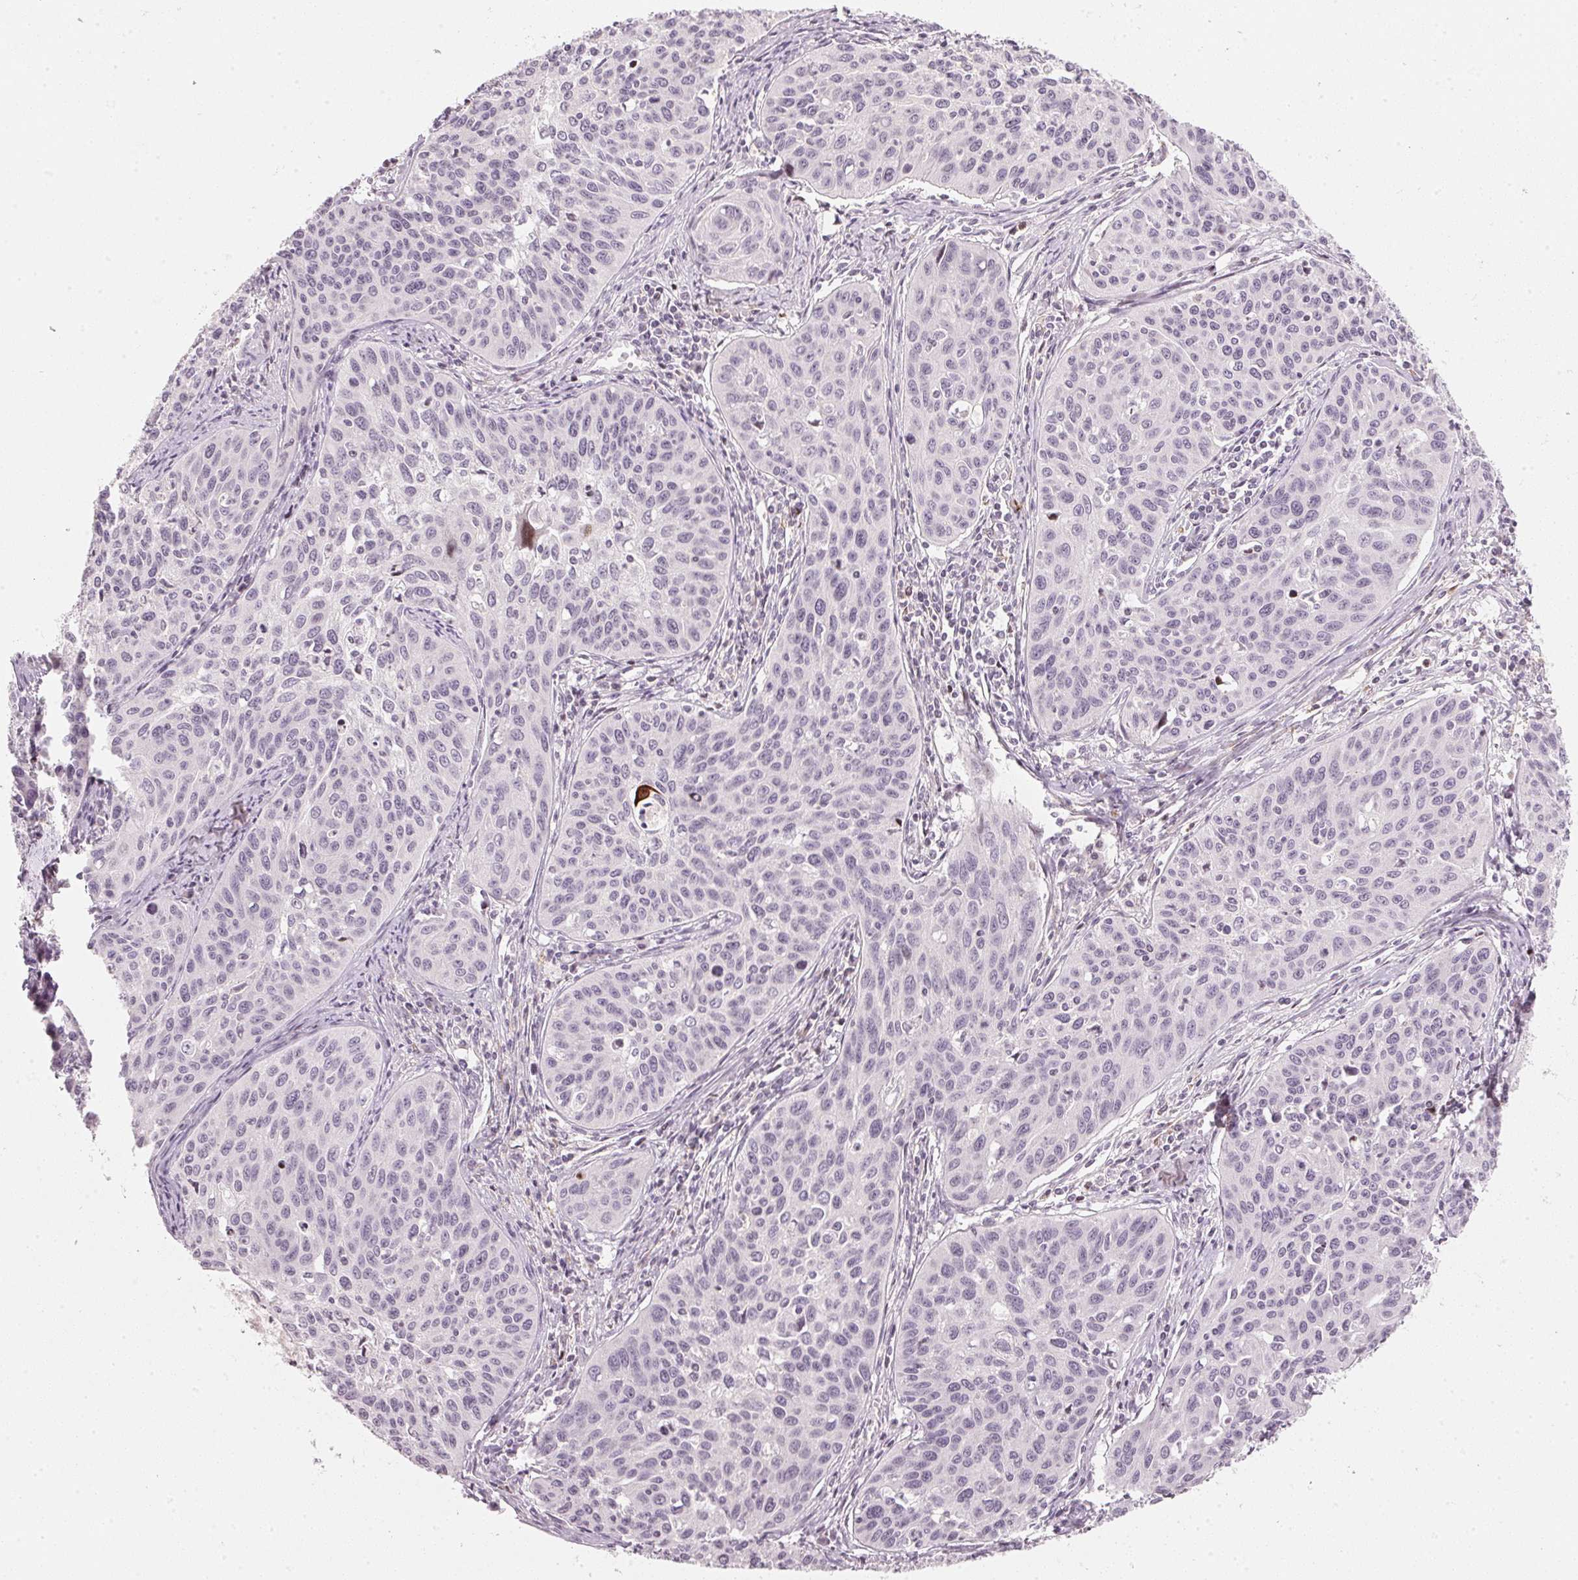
{"staining": {"intensity": "negative", "quantity": "none", "location": "none"}, "tissue": "cervical cancer", "cell_type": "Tumor cells", "image_type": "cancer", "snomed": [{"axis": "morphology", "description": "Squamous cell carcinoma, NOS"}, {"axis": "topography", "description": "Cervix"}], "caption": "Micrograph shows no protein positivity in tumor cells of cervical cancer tissue. (Brightfield microscopy of DAB immunohistochemistry at high magnification).", "gene": "SFRP4", "patient": {"sex": "female", "age": 31}}